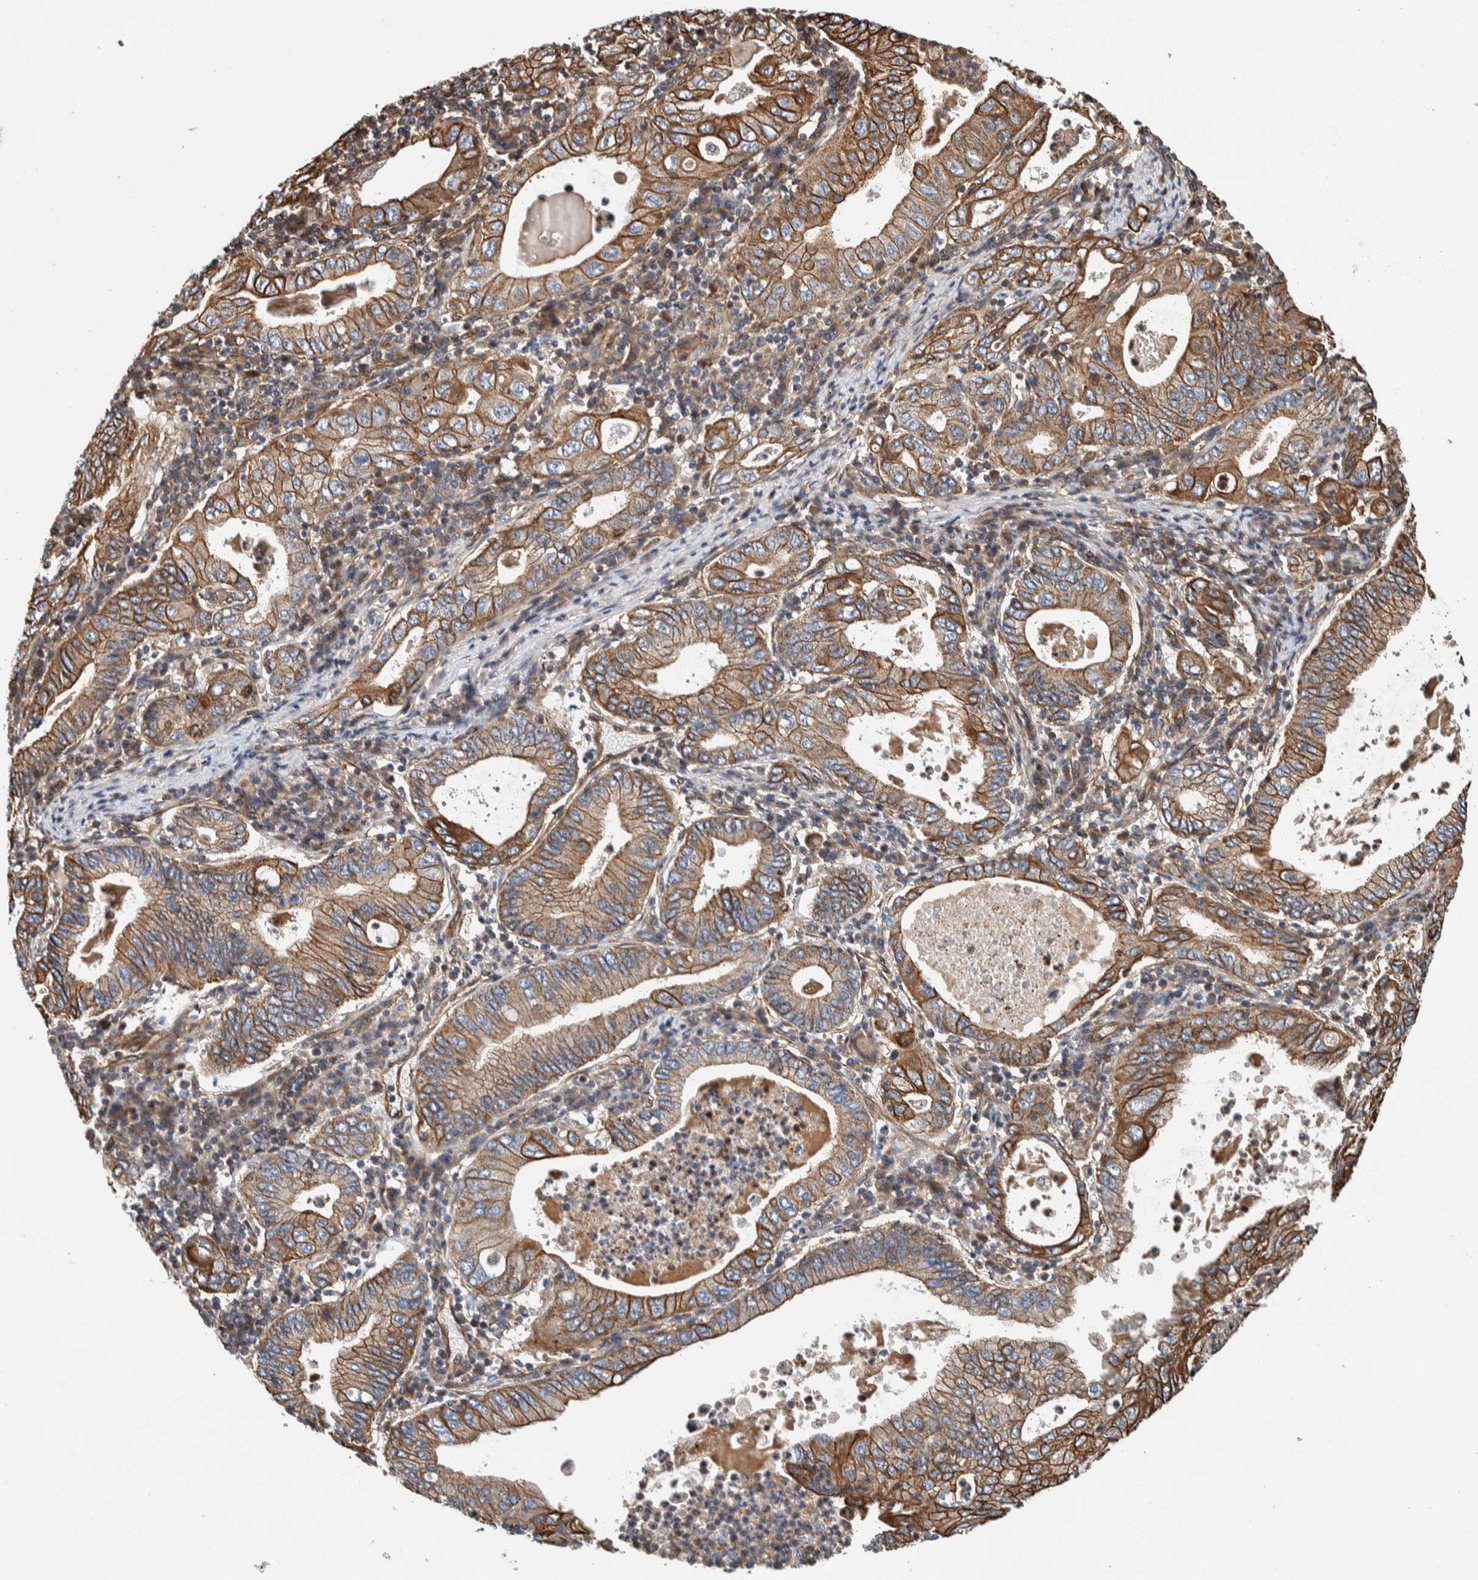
{"staining": {"intensity": "moderate", "quantity": ">75%", "location": "cytoplasmic/membranous"}, "tissue": "stomach cancer", "cell_type": "Tumor cells", "image_type": "cancer", "snomed": [{"axis": "morphology", "description": "Normal tissue, NOS"}, {"axis": "morphology", "description": "Adenocarcinoma, NOS"}, {"axis": "topography", "description": "Esophagus"}, {"axis": "topography", "description": "Stomach, upper"}, {"axis": "topography", "description": "Peripheral nerve tissue"}], "caption": "An image of human adenocarcinoma (stomach) stained for a protein reveals moderate cytoplasmic/membranous brown staining in tumor cells.", "gene": "PKD1L1", "patient": {"sex": "male", "age": 62}}